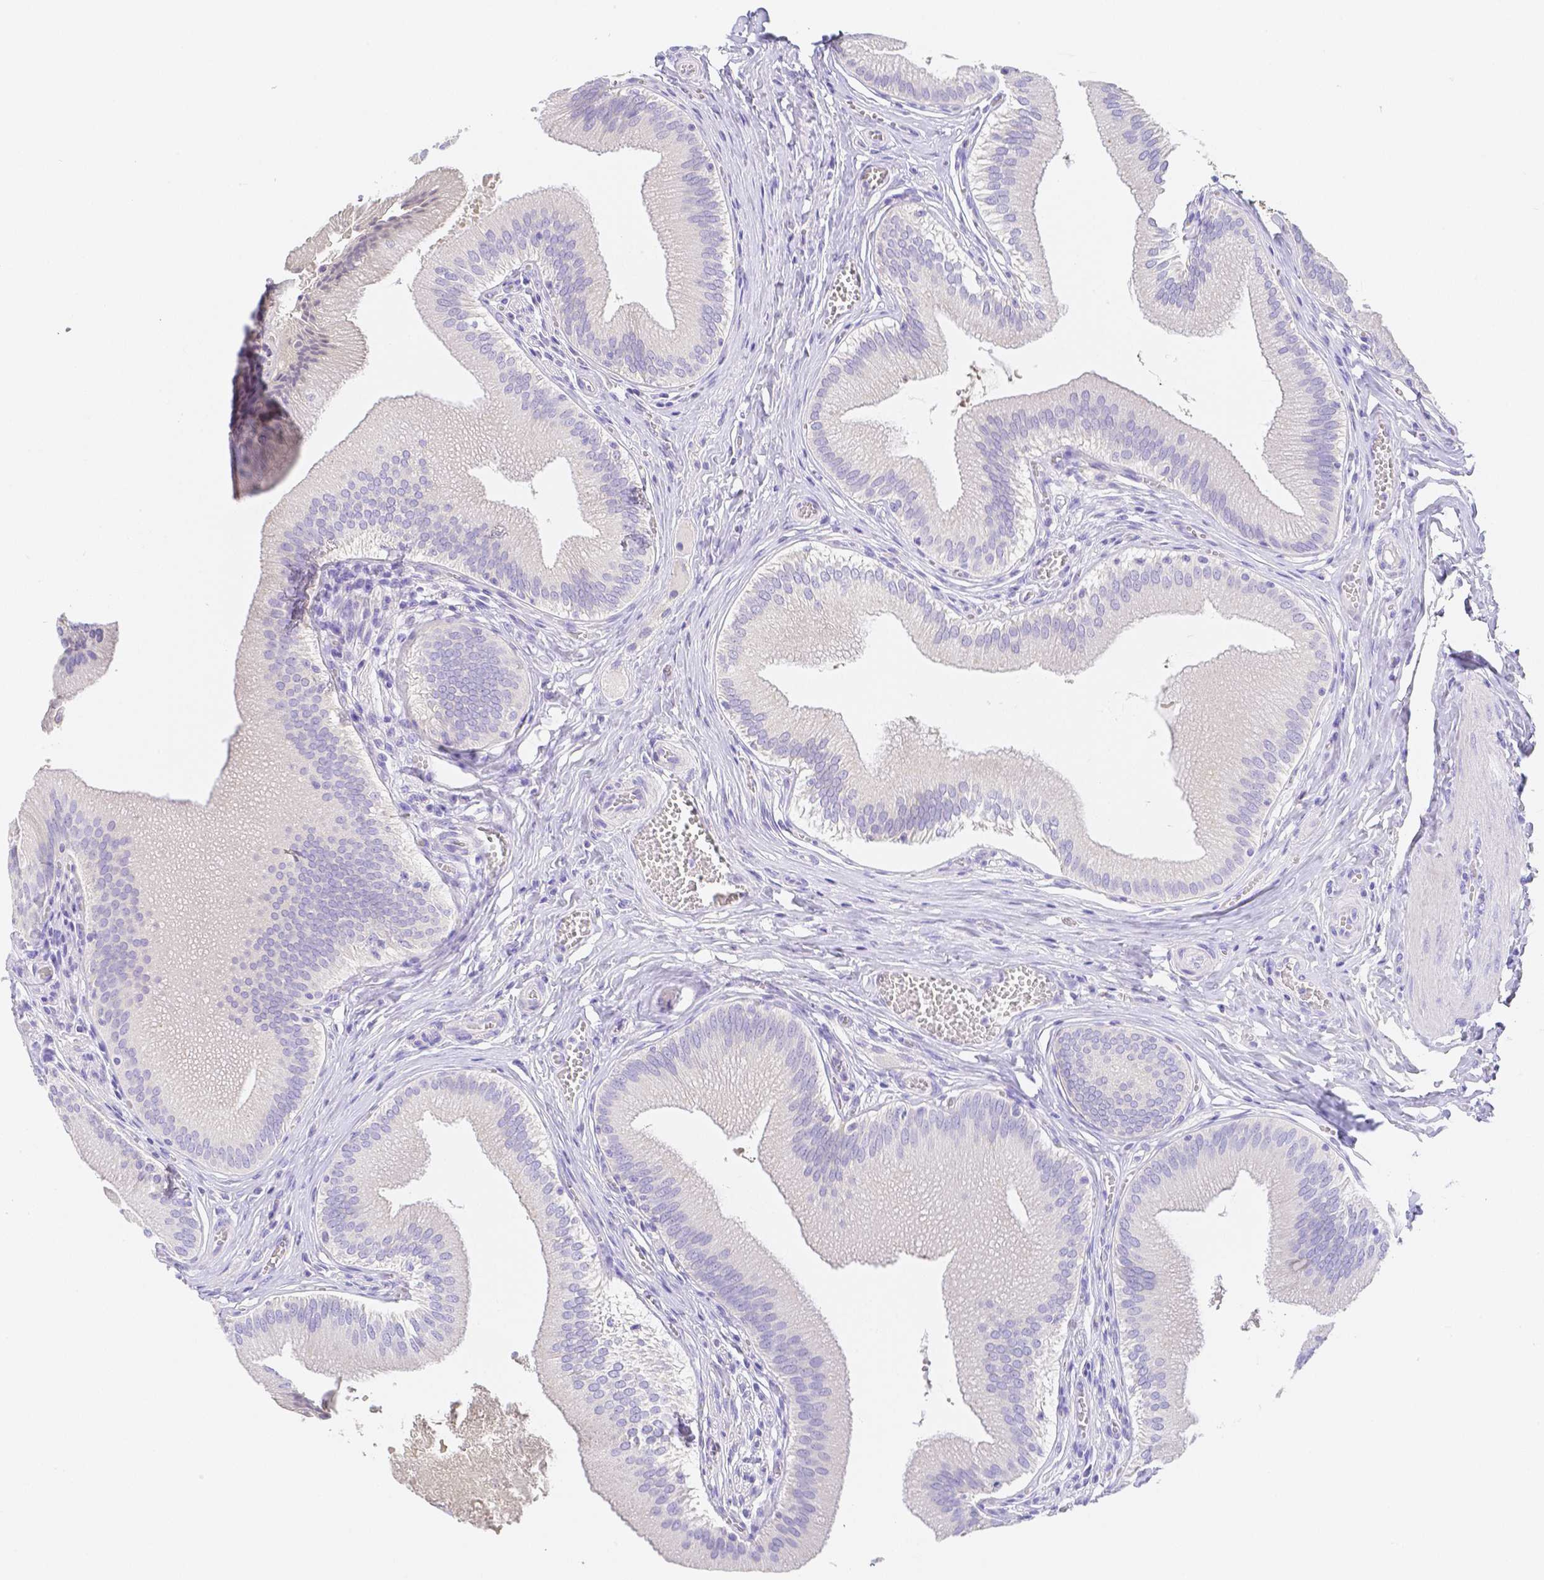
{"staining": {"intensity": "negative", "quantity": "none", "location": "none"}, "tissue": "gallbladder", "cell_type": "Glandular cells", "image_type": "normal", "snomed": [{"axis": "morphology", "description": "Normal tissue, NOS"}, {"axis": "topography", "description": "Gallbladder"}], "caption": "IHC micrograph of benign human gallbladder stained for a protein (brown), which exhibits no positivity in glandular cells.", "gene": "ZG16B", "patient": {"sex": "male", "age": 17}}